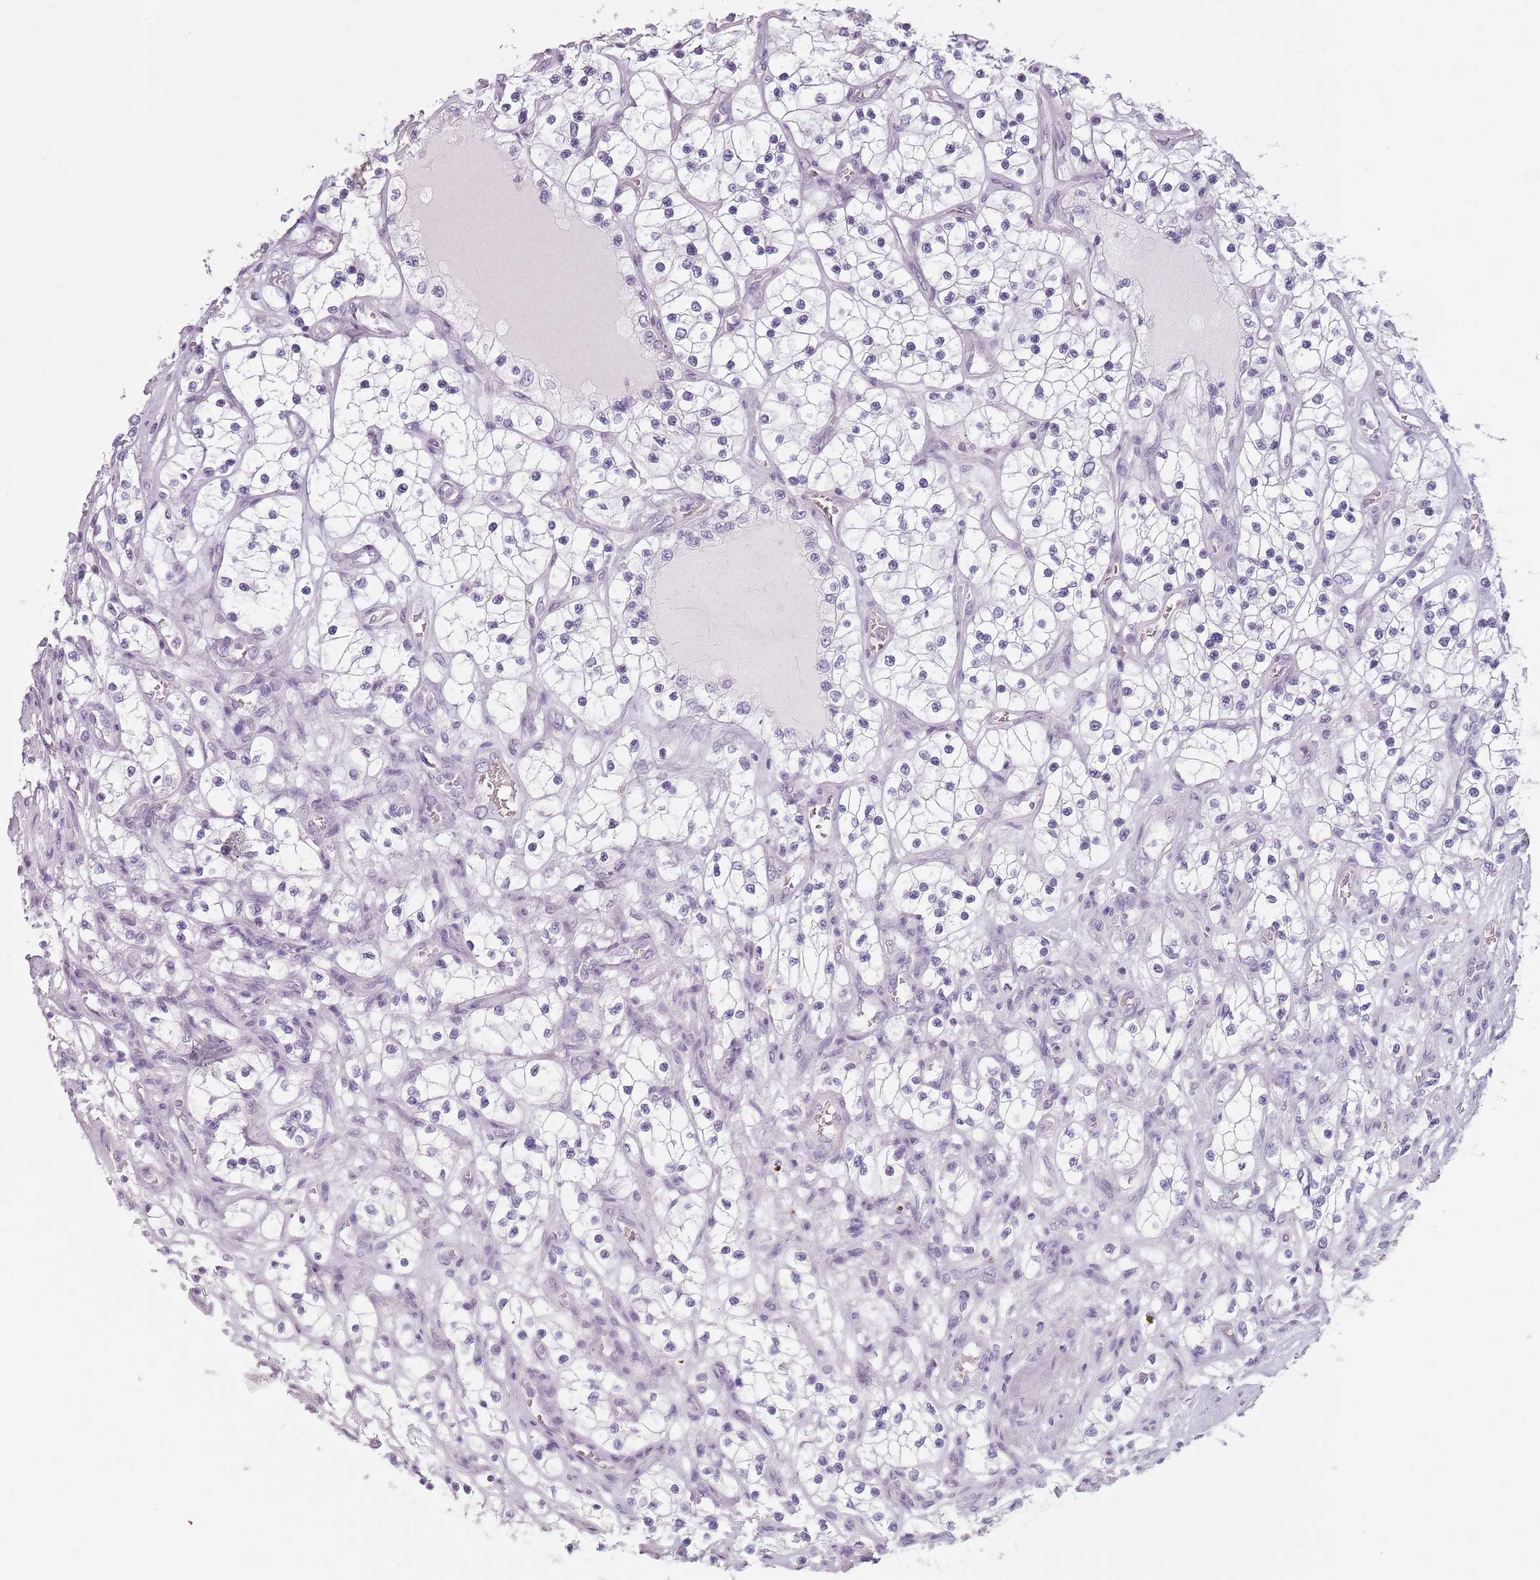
{"staining": {"intensity": "negative", "quantity": "none", "location": "none"}, "tissue": "renal cancer", "cell_type": "Tumor cells", "image_type": "cancer", "snomed": [{"axis": "morphology", "description": "Adenocarcinoma, NOS"}, {"axis": "topography", "description": "Kidney"}], "caption": "This is an immunohistochemistry (IHC) photomicrograph of adenocarcinoma (renal). There is no staining in tumor cells.", "gene": "PIEZO1", "patient": {"sex": "female", "age": 69}}